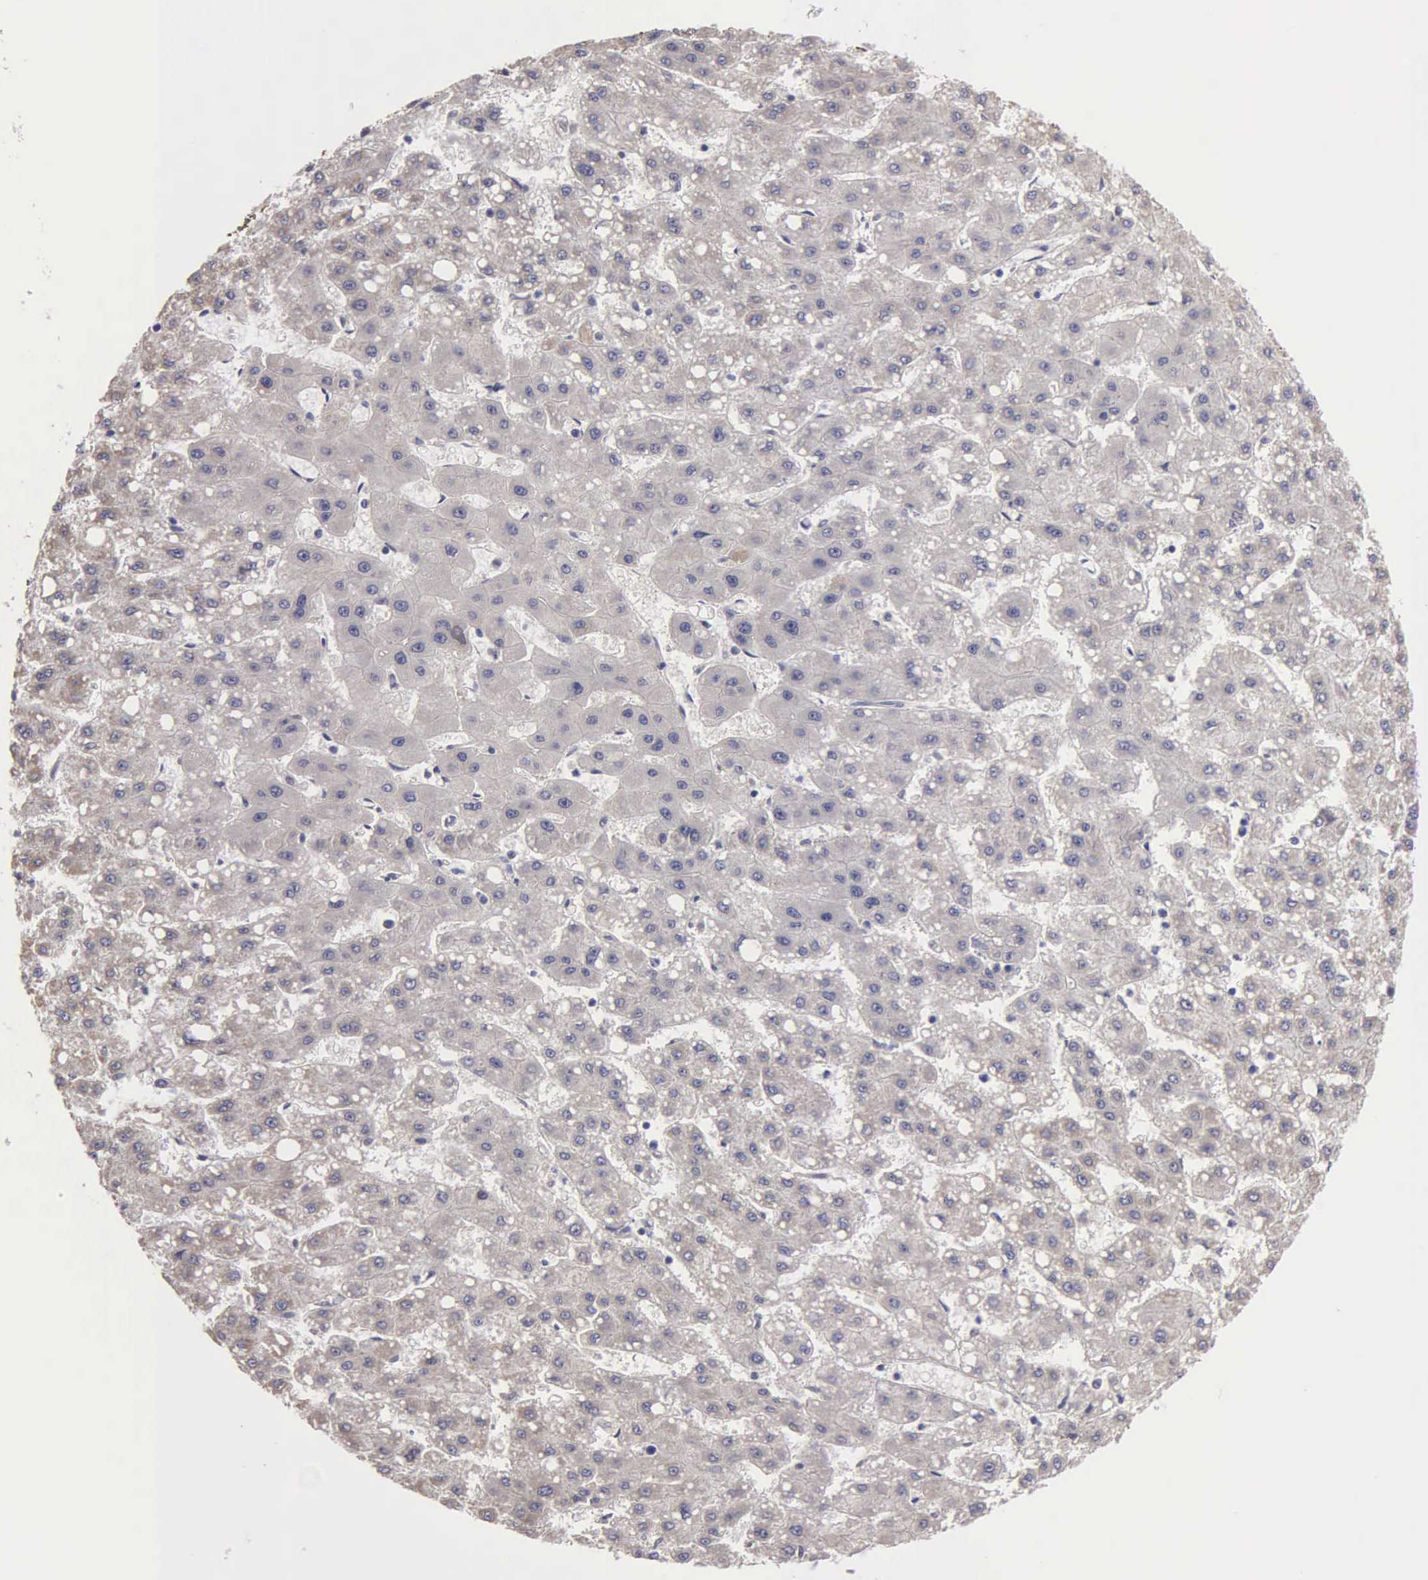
{"staining": {"intensity": "negative", "quantity": "none", "location": "none"}, "tissue": "liver cancer", "cell_type": "Tumor cells", "image_type": "cancer", "snomed": [{"axis": "morphology", "description": "Carcinoma, Hepatocellular, NOS"}, {"axis": "topography", "description": "Liver"}], "caption": "Protein analysis of liver cancer (hepatocellular carcinoma) displays no significant positivity in tumor cells. (DAB (3,3'-diaminobenzidine) immunohistochemistry visualized using brightfield microscopy, high magnification).", "gene": "FBLN5", "patient": {"sex": "female", "age": 52}}